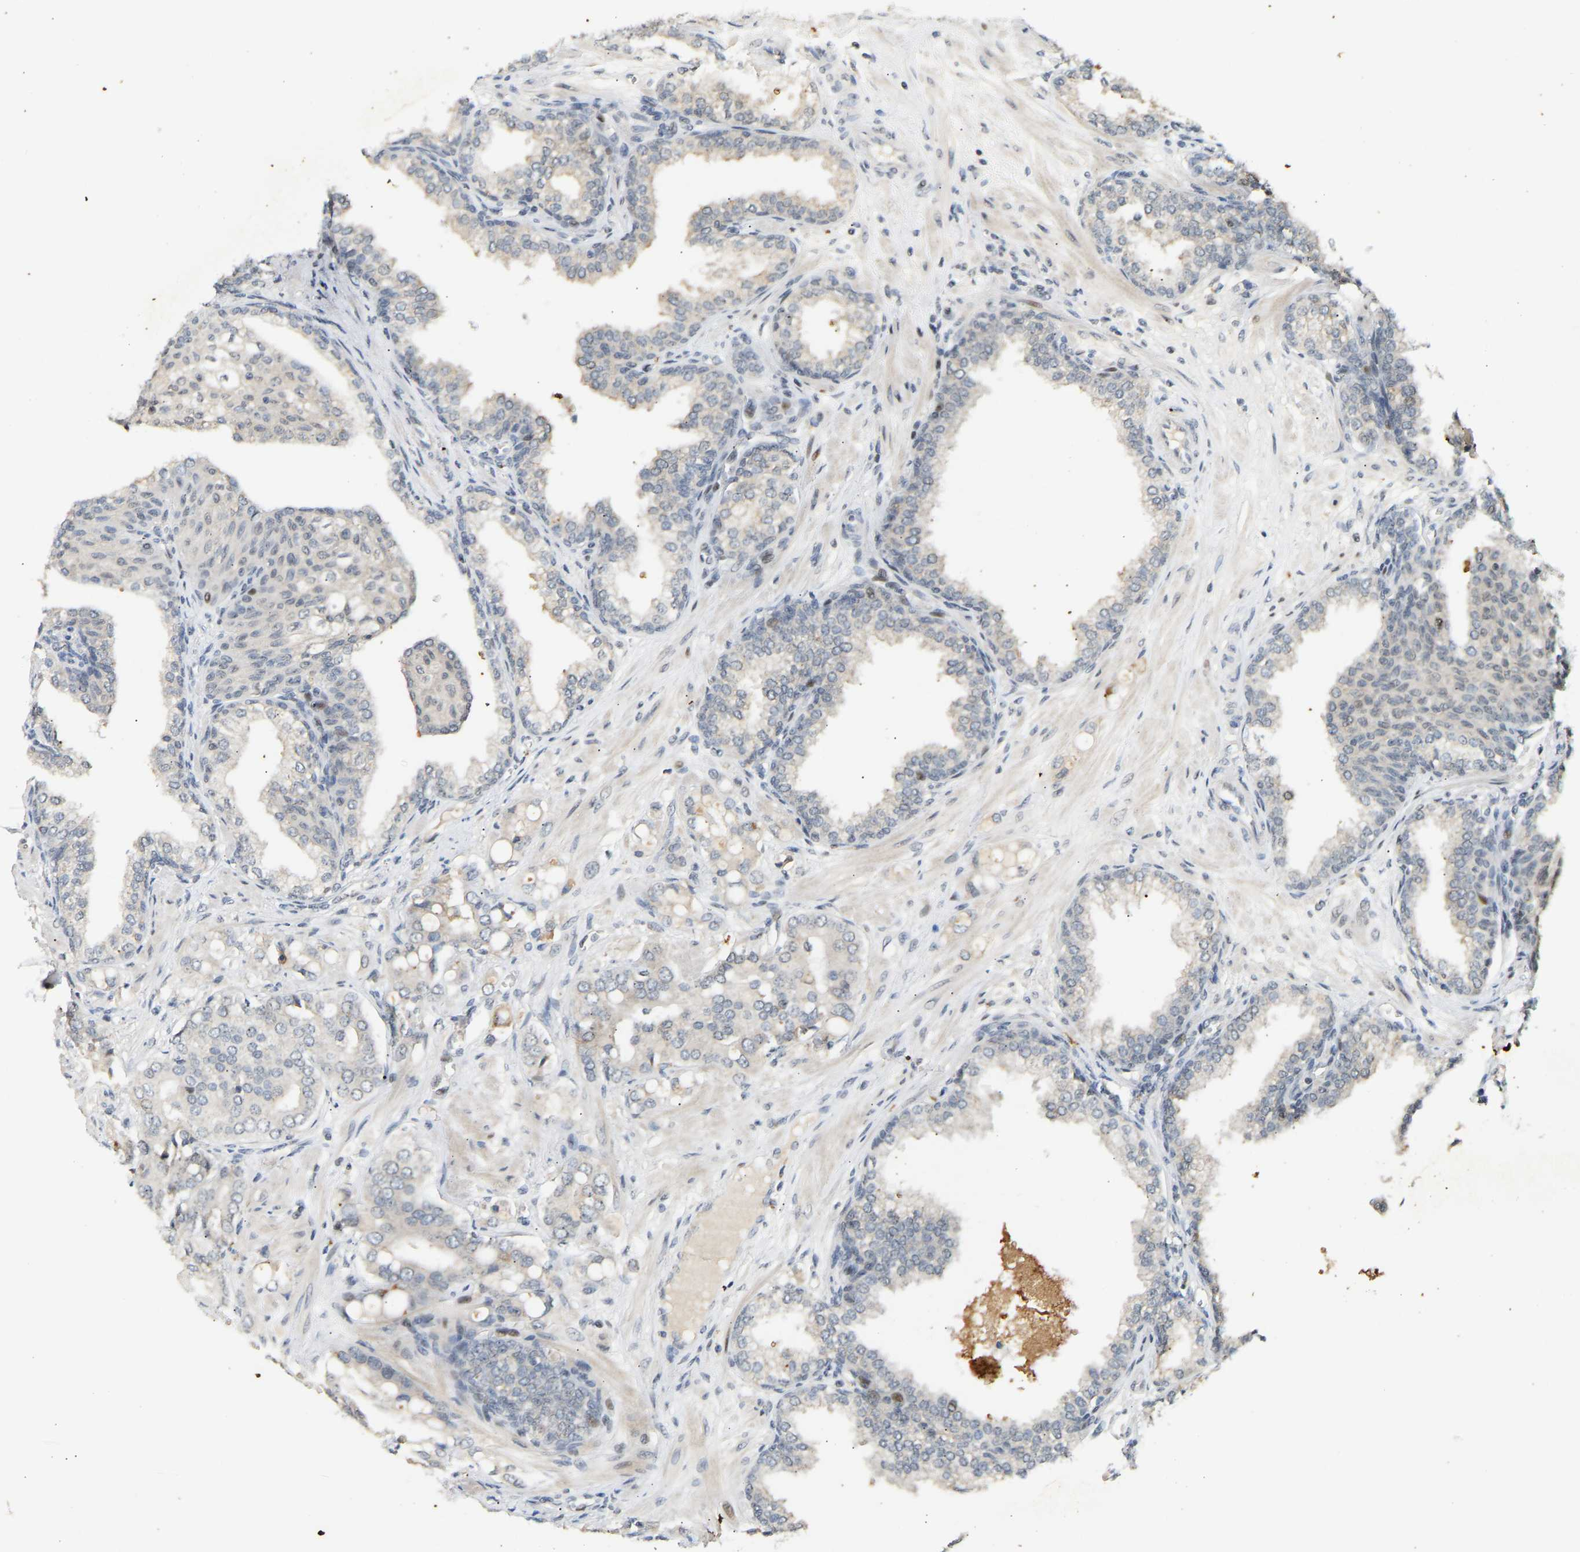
{"staining": {"intensity": "negative", "quantity": "none", "location": "none"}, "tissue": "prostate cancer", "cell_type": "Tumor cells", "image_type": "cancer", "snomed": [{"axis": "morphology", "description": "Adenocarcinoma, High grade"}, {"axis": "topography", "description": "Prostate"}], "caption": "Tumor cells are negative for protein expression in human prostate cancer.", "gene": "PTPN4", "patient": {"sex": "male", "age": 52}}